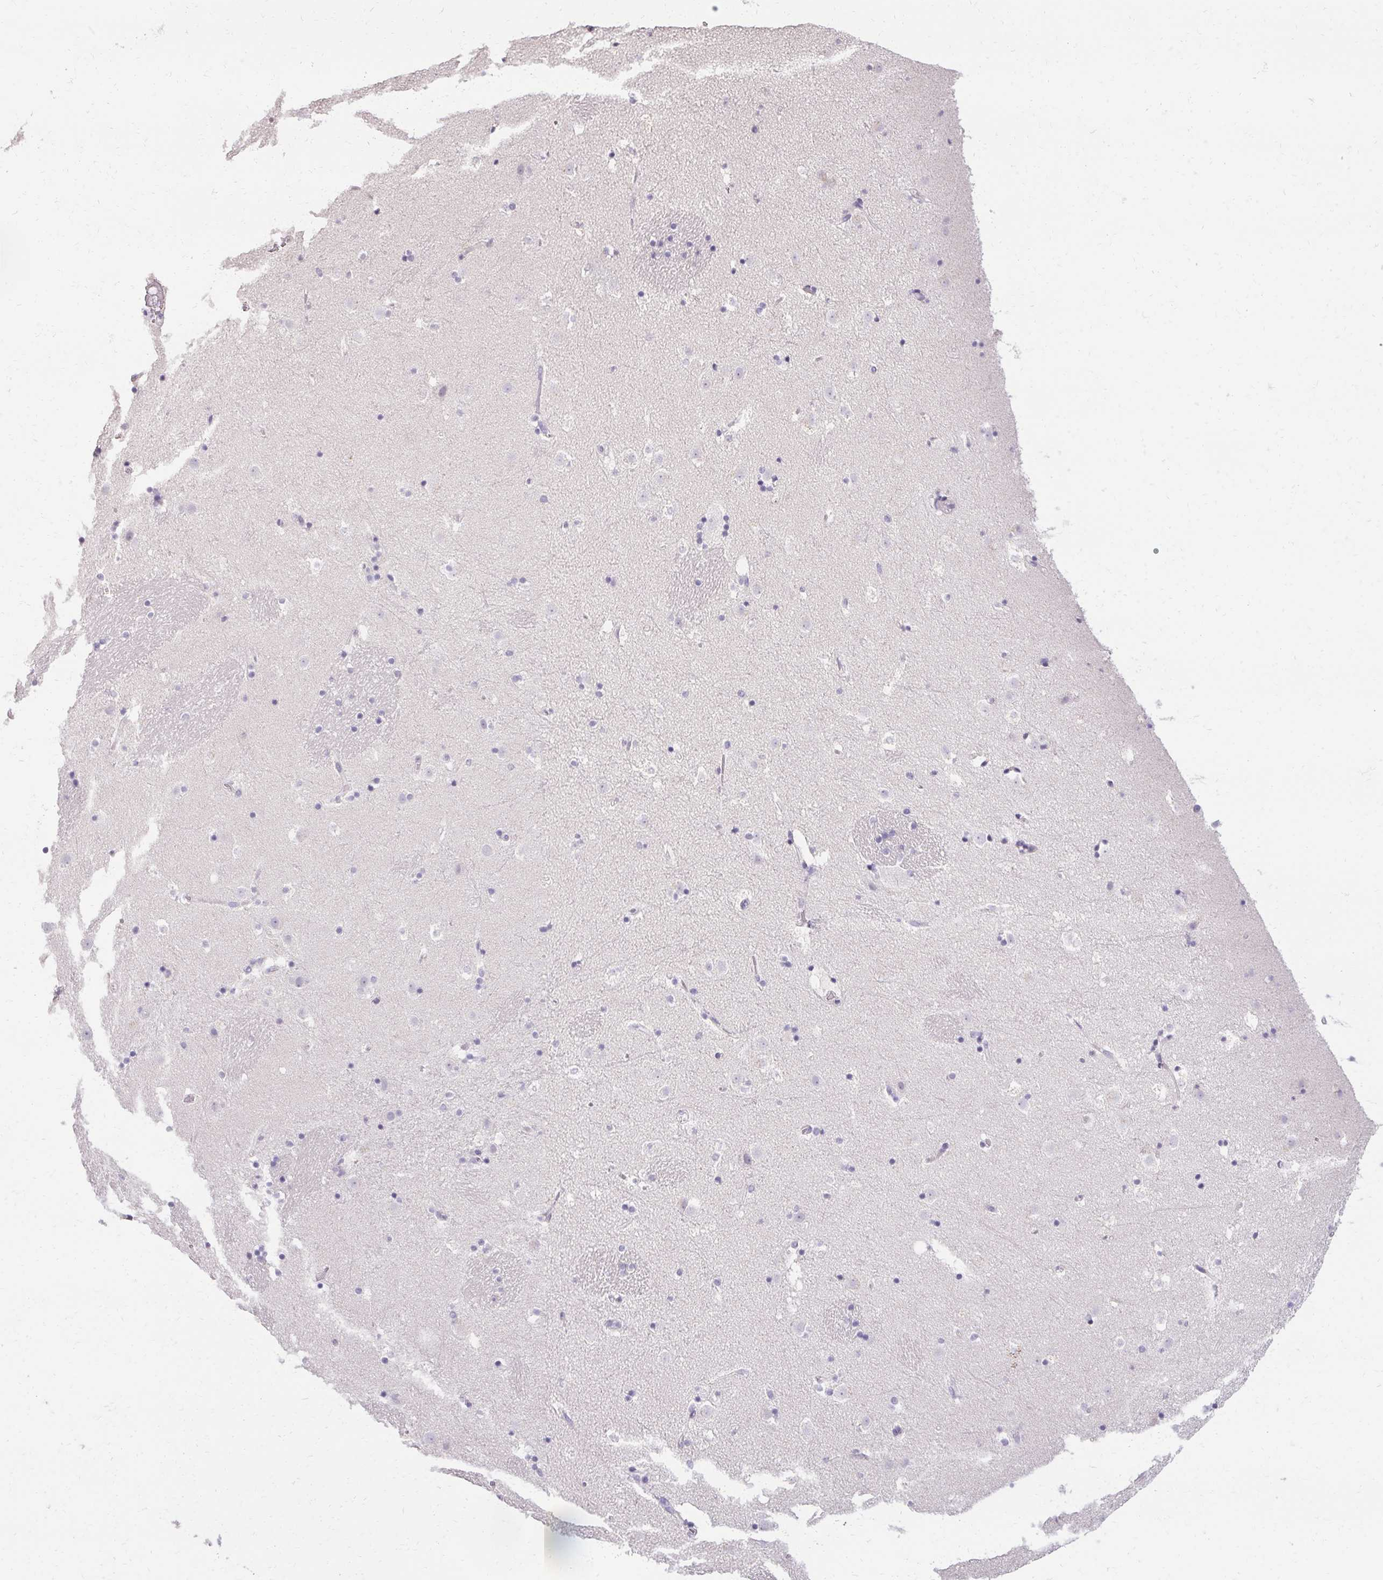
{"staining": {"intensity": "negative", "quantity": "none", "location": "none"}, "tissue": "caudate", "cell_type": "Glial cells", "image_type": "normal", "snomed": [{"axis": "morphology", "description": "Normal tissue, NOS"}, {"axis": "topography", "description": "Lateral ventricle wall"}], "caption": "Glial cells show no significant expression in normal caudate. The staining is performed using DAB (3,3'-diaminobenzidine) brown chromogen with nuclei counter-stained in using hematoxylin.", "gene": "PMEL", "patient": {"sex": "male", "age": 37}}